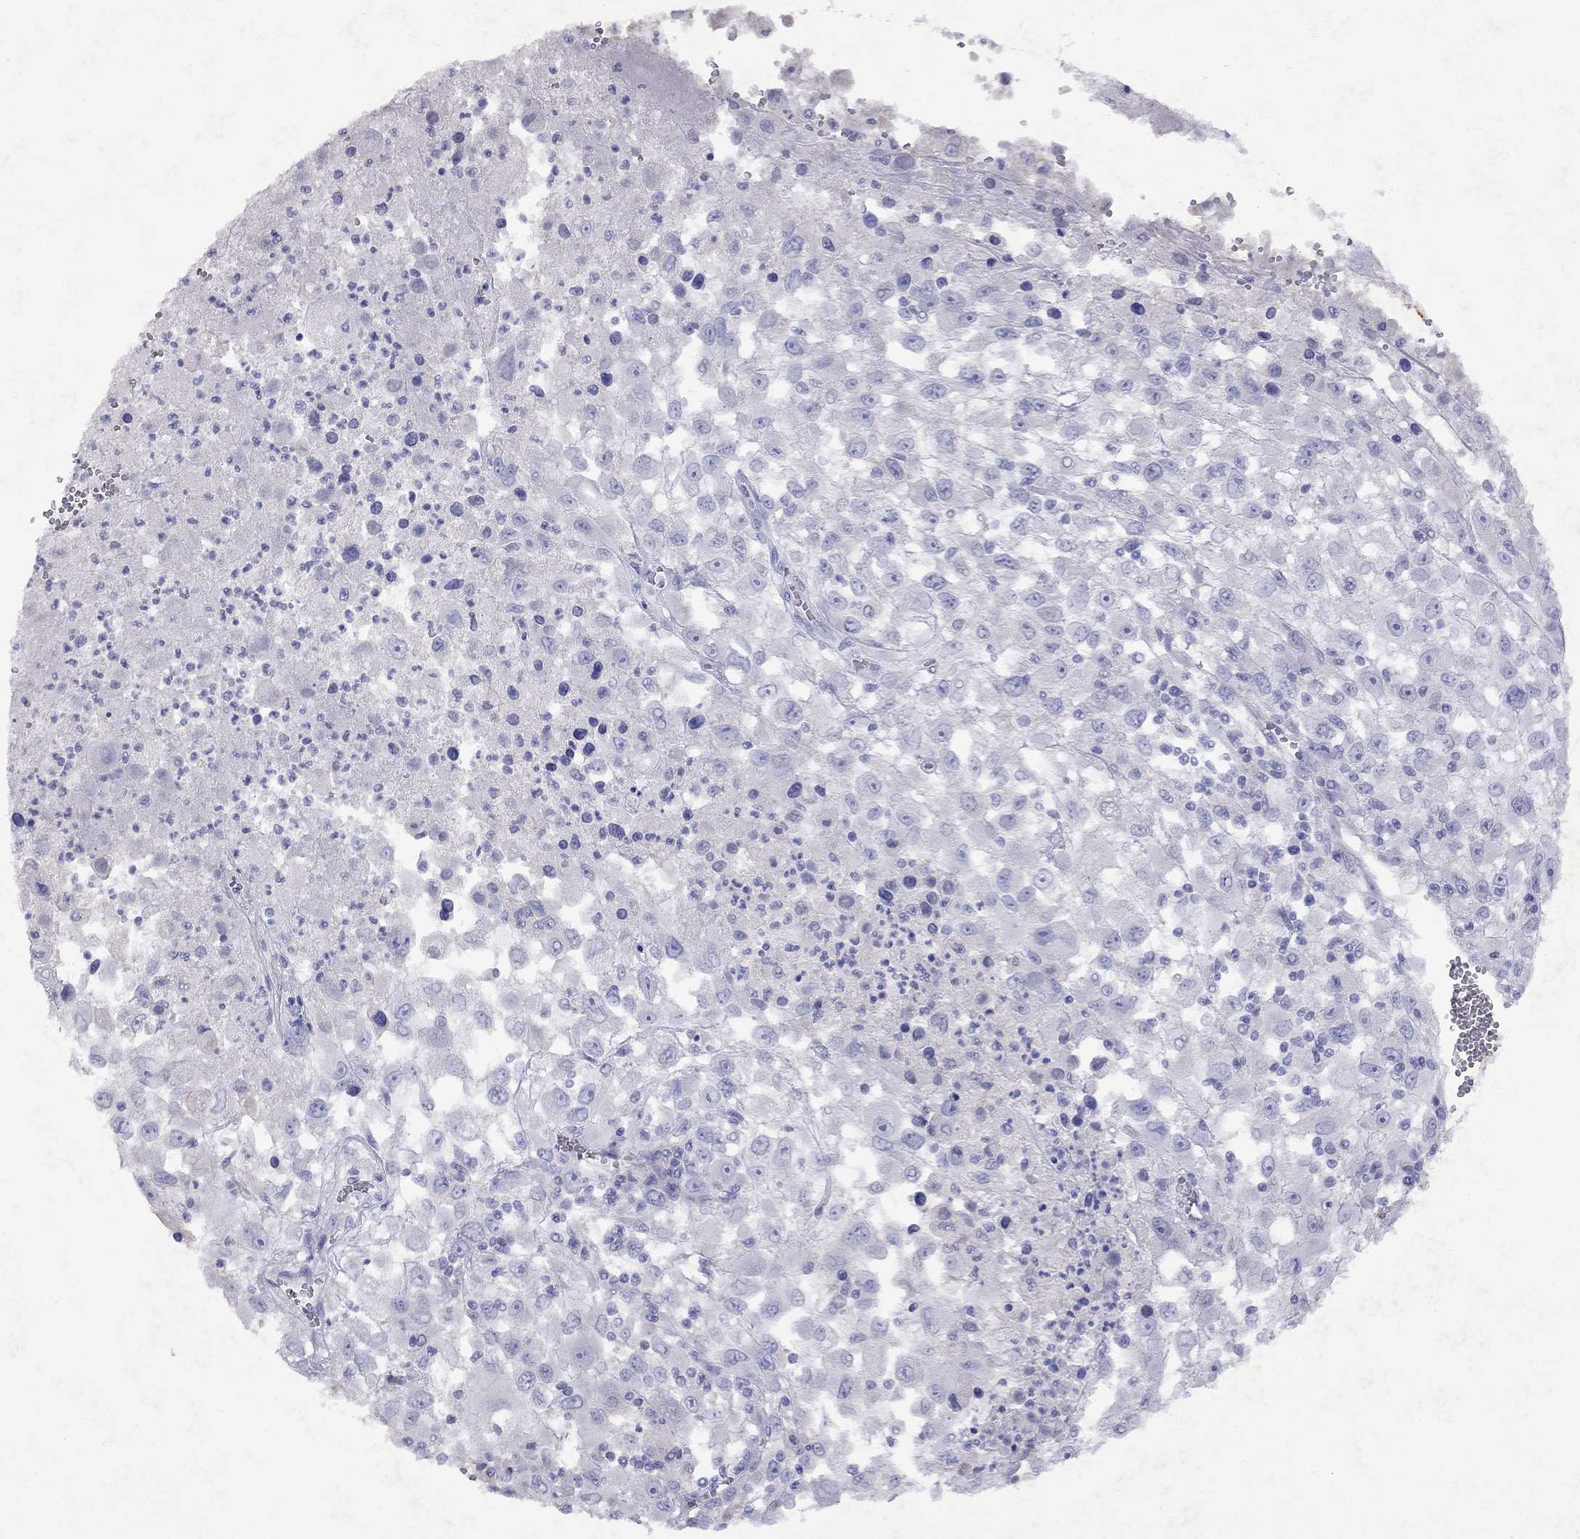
{"staining": {"intensity": "negative", "quantity": "none", "location": "none"}, "tissue": "melanoma", "cell_type": "Tumor cells", "image_type": "cancer", "snomed": [{"axis": "morphology", "description": "Malignant melanoma, Metastatic site"}, {"axis": "topography", "description": "Soft tissue"}], "caption": "Immunohistochemistry (IHC) of human melanoma reveals no expression in tumor cells. (Stains: DAB (3,3'-diaminobenzidine) IHC with hematoxylin counter stain, Microscopy: brightfield microscopy at high magnification).", "gene": "GNAT3", "patient": {"sex": "male", "age": 50}}